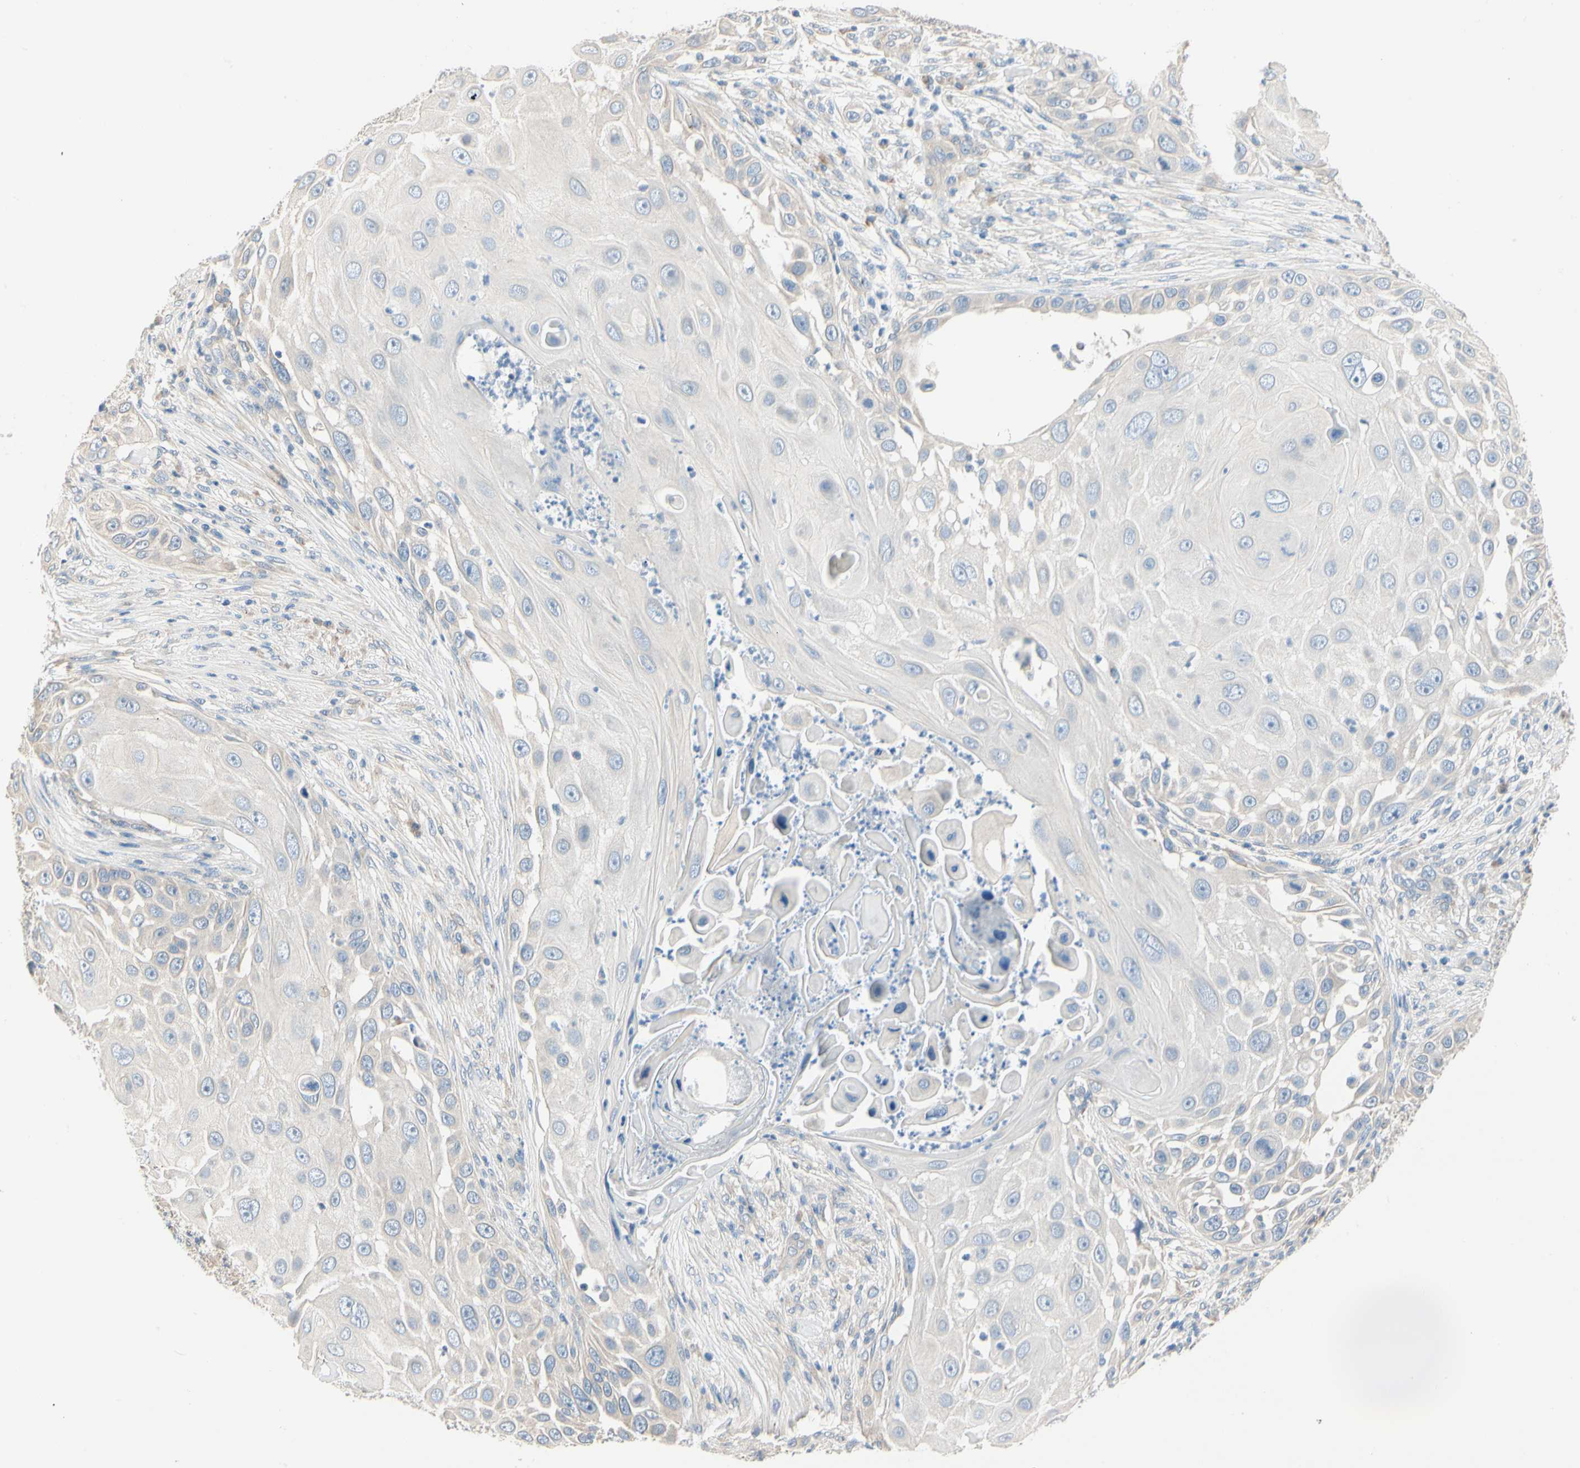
{"staining": {"intensity": "negative", "quantity": "none", "location": "none"}, "tissue": "skin cancer", "cell_type": "Tumor cells", "image_type": "cancer", "snomed": [{"axis": "morphology", "description": "Squamous cell carcinoma, NOS"}, {"axis": "topography", "description": "Skin"}], "caption": "DAB (3,3'-diaminobenzidine) immunohistochemical staining of skin cancer exhibits no significant staining in tumor cells.", "gene": "DUSP12", "patient": {"sex": "female", "age": 44}}